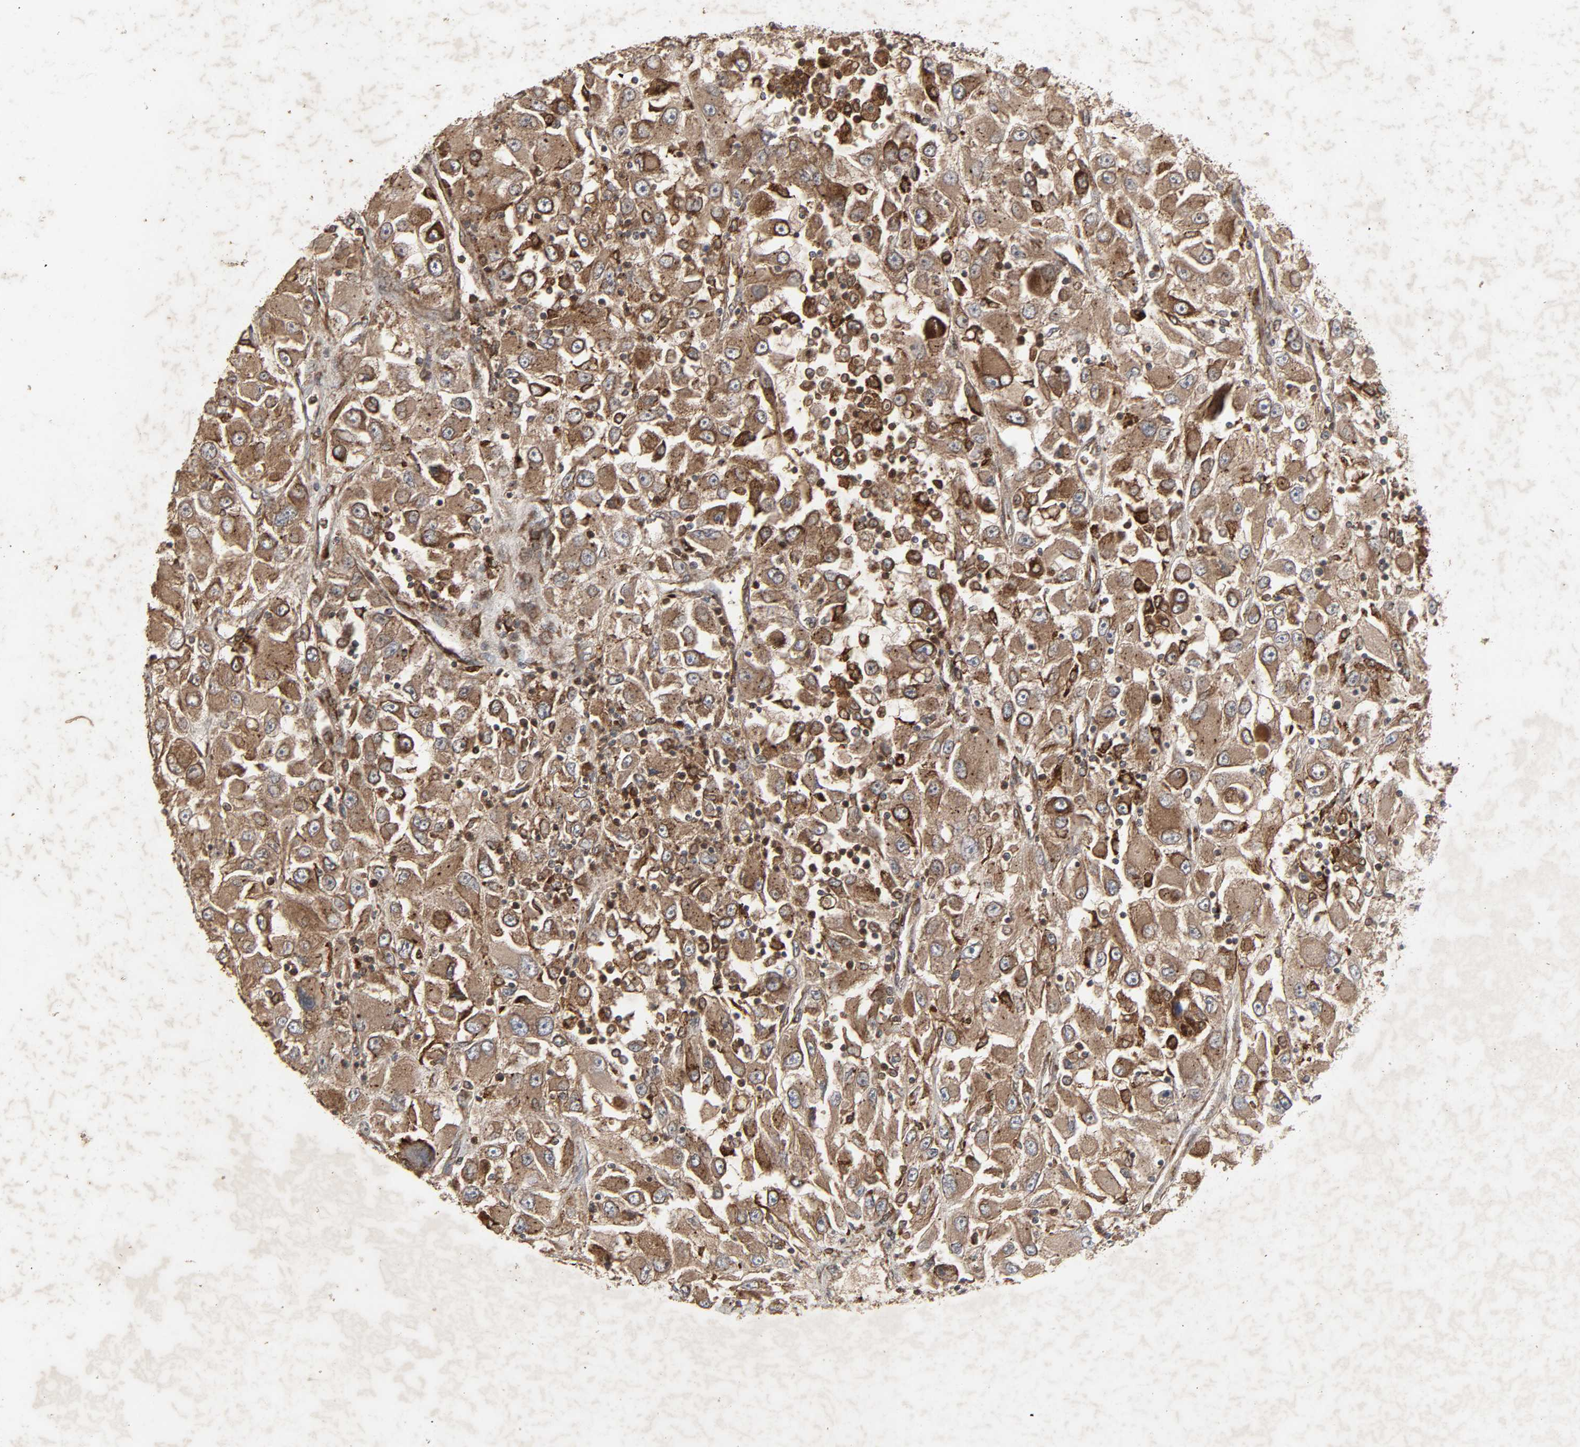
{"staining": {"intensity": "moderate", "quantity": ">75%", "location": "cytoplasmic/membranous"}, "tissue": "renal cancer", "cell_type": "Tumor cells", "image_type": "cancer", "snomed": [{"axis": "morphology", "description": "Adenocarcinoma, NOS"}, {"axis": "topography", "description": "Kidney"}], "caption": "Adenocarcinoma (renal) stained with a protein marker exhibits moderate staining in tumor cells.", "gene": "ADCY4", "patient": {"sex": "female", "age": 52}}